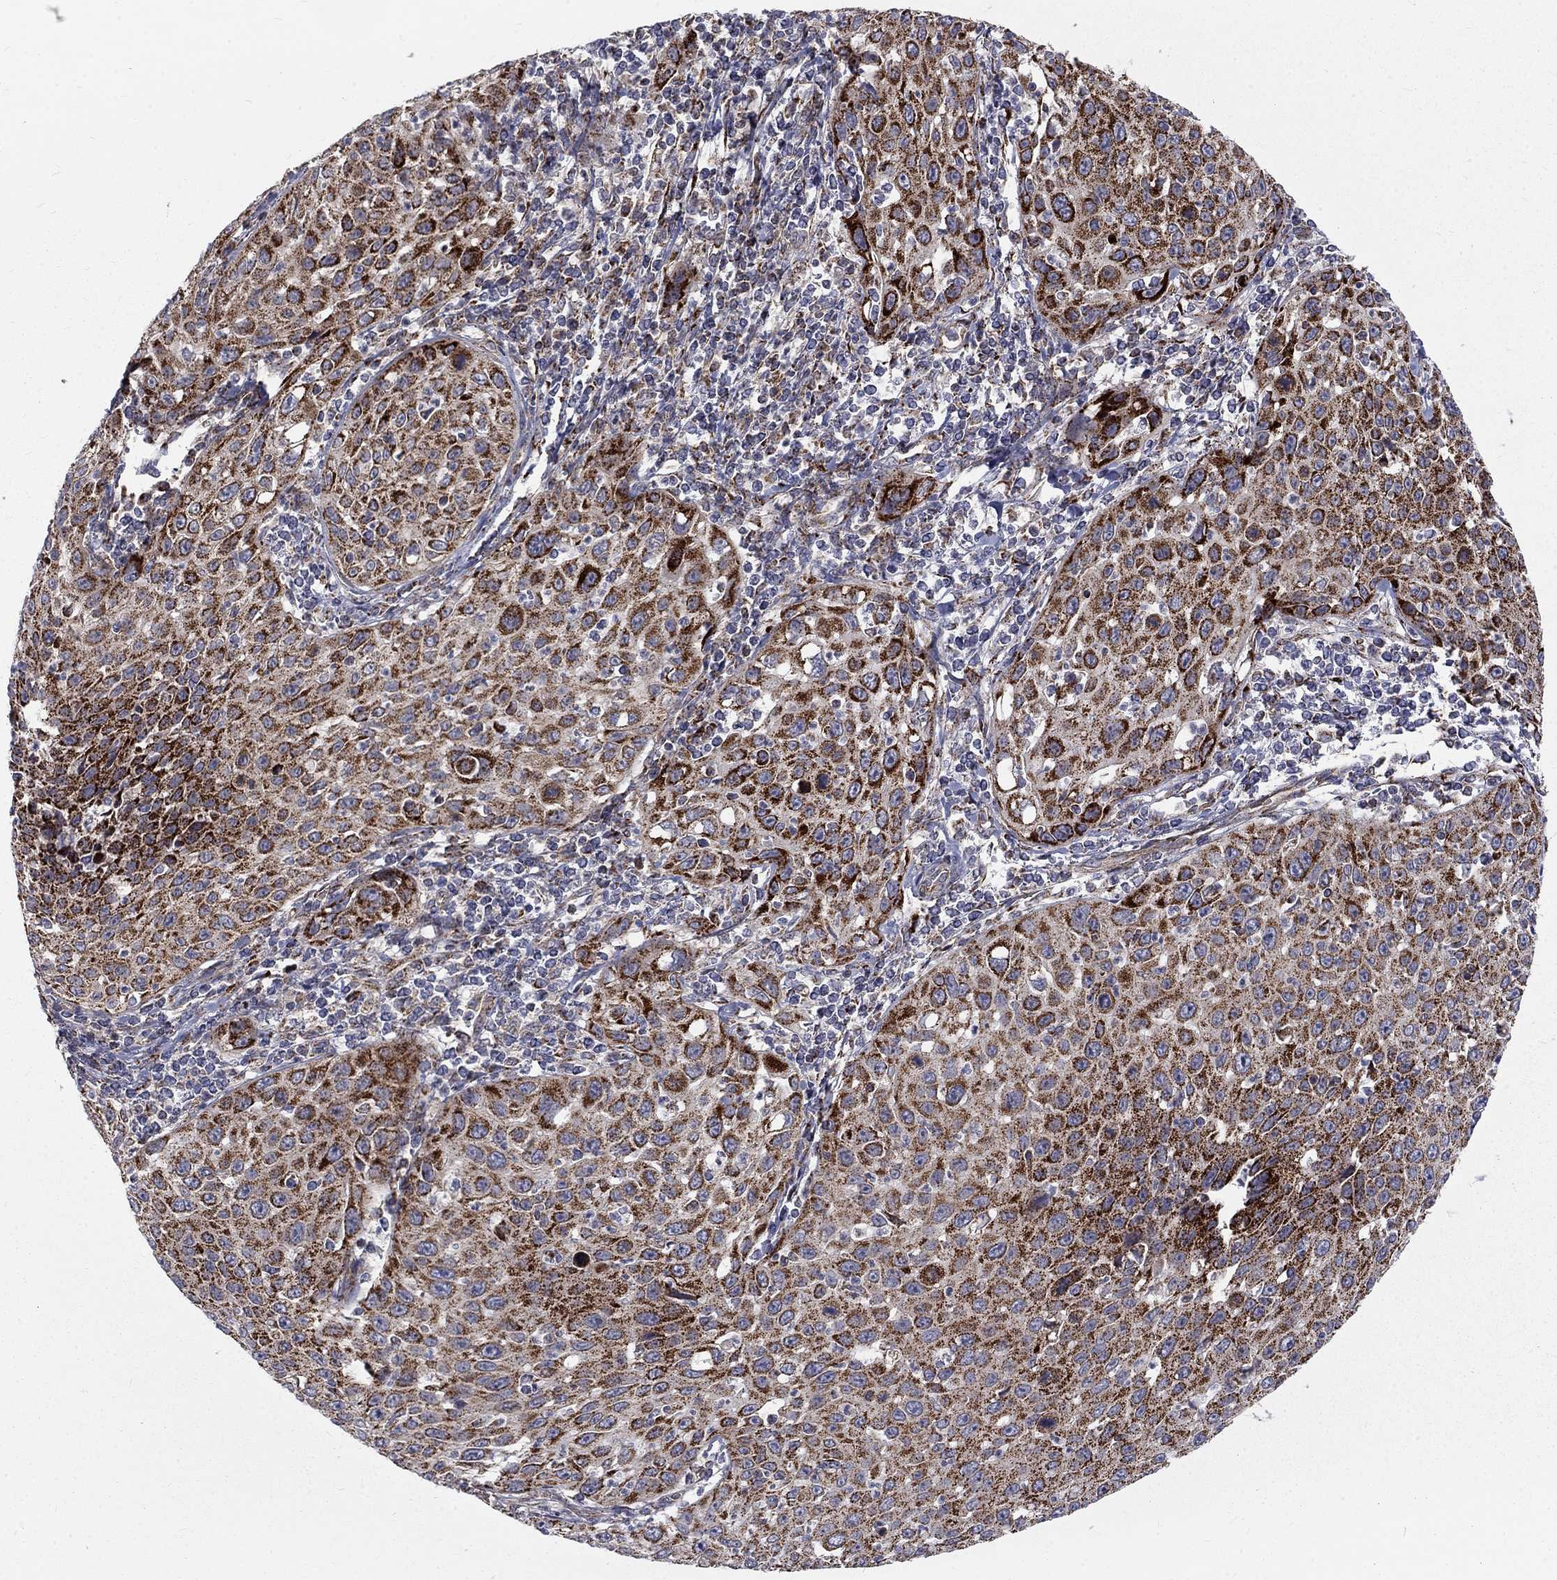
{"staining": {"intensity": "strong", "quantity": ">75%", "location": "cytoplasmic/membranous"}, "tissue": "cervical cancer", "cell_type": "Tumor cells", "image_type": "cancer", "snomed": [{"axis": "morphology", "description": "Squamous cell carcinoma, NOS"}, {"axis": "topography", "description": "Cervix"}], "caption": "Immunohistochemistry (IHC) (DAB (3,3'-diaminobenzidine)) staining of squamous cell carcinoma (cervical) exhibits strong cytoplasmic/membranous protein staining in about >75% of tumor cells.", "gene": "ALDH1B1", "patient": {"sex": "female", "age": 26}}